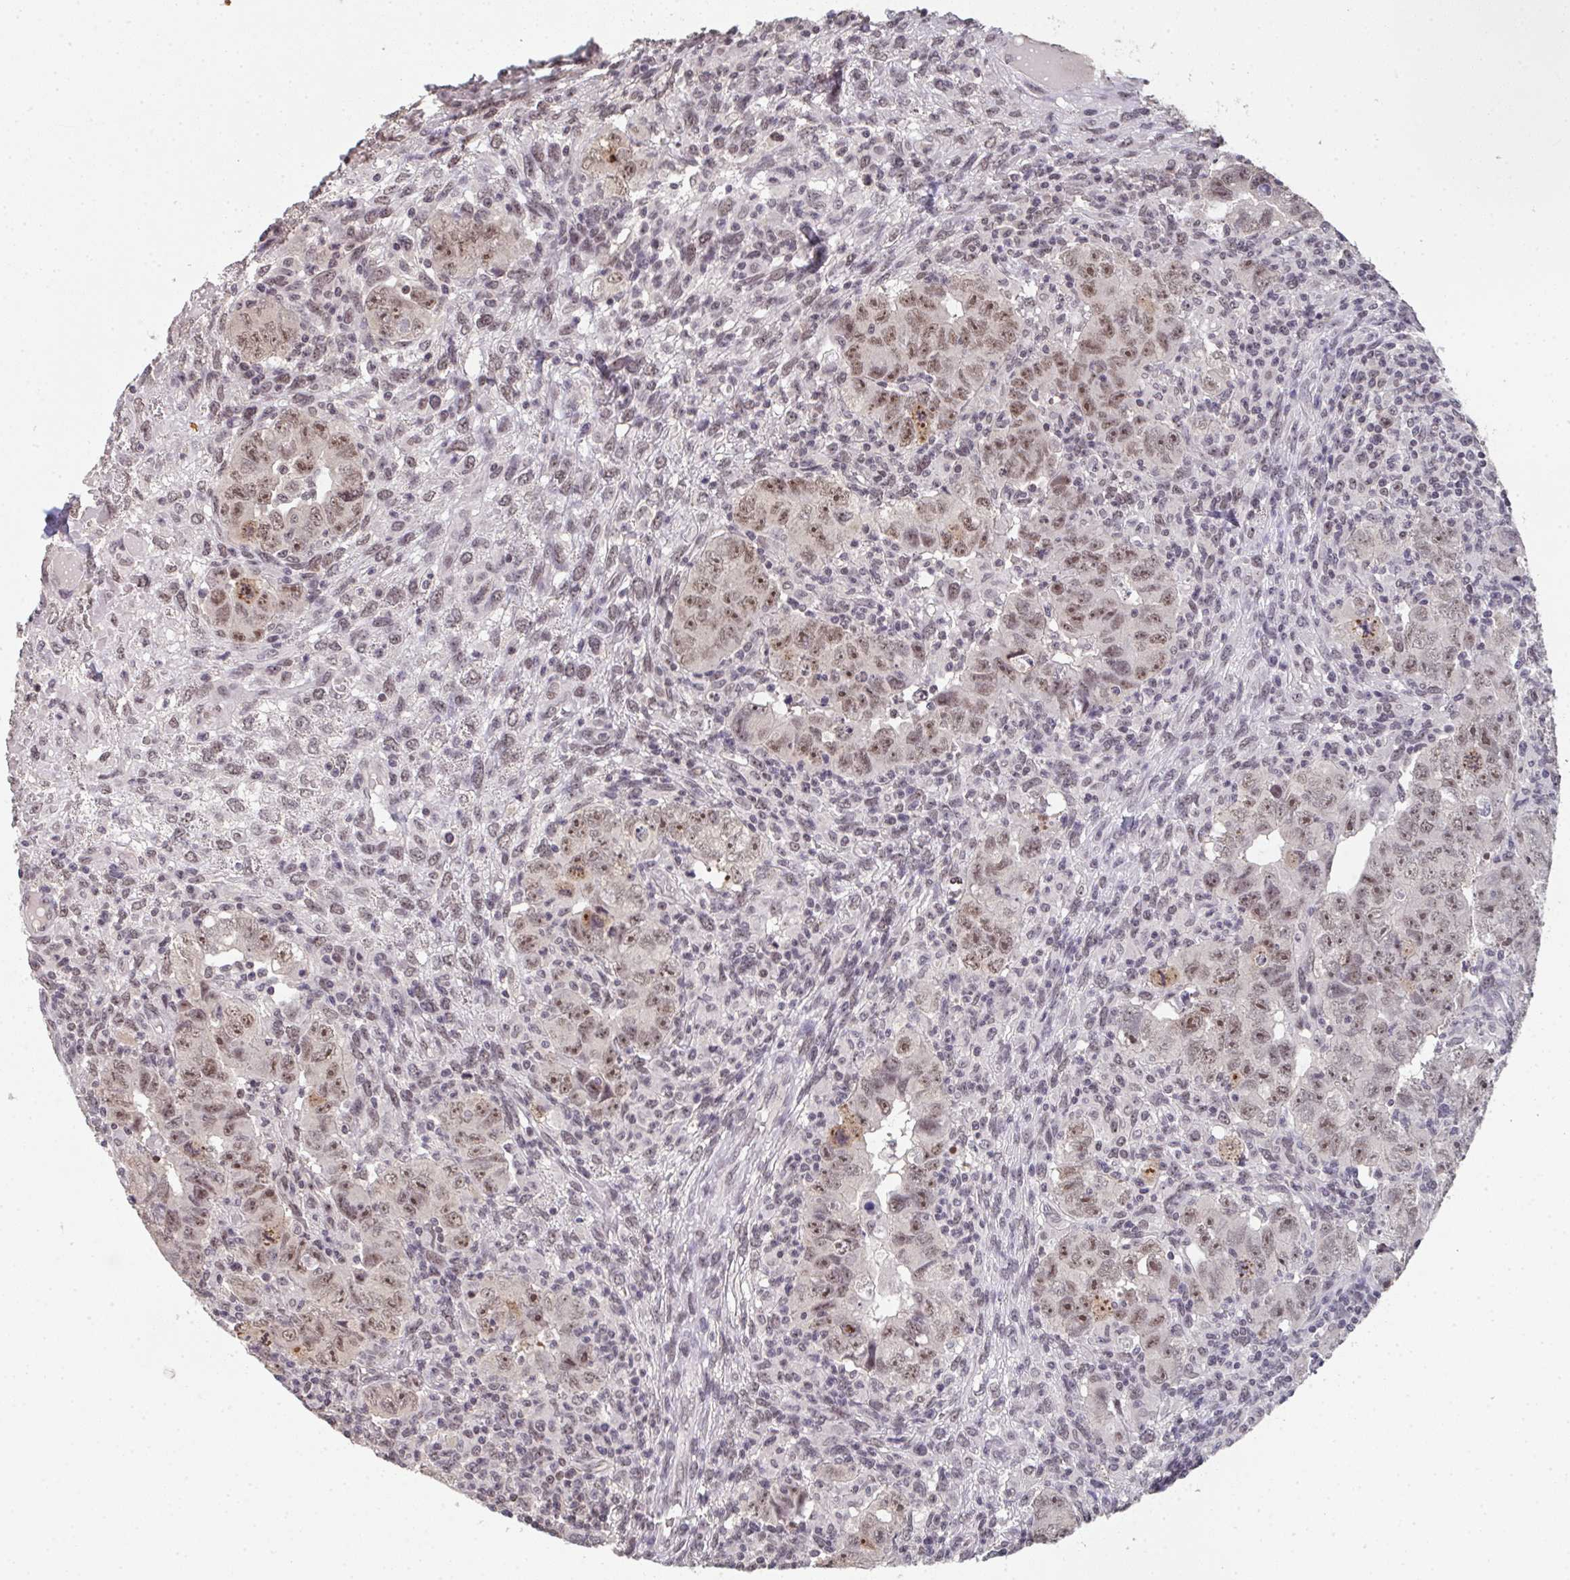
{"staining": {"intensity": "moderate", "quantity": ">75%", "location": "nuclear"}, "tissue": "testis cancer", "cell_type": "Tumor cells", "image_type": "cancer", "snomed": [{"axis": "morphology", "description": "Carcinoma, Embryonal, NOS"}, {"axis": "topography", "description": "Testis"}], "caption": "Moderate nuclear positivity is appreciated in approximately >75% of tumor cells in testis cancer.", "gene": "DKC1", "patient": {"sex": "male", "age": 24}}